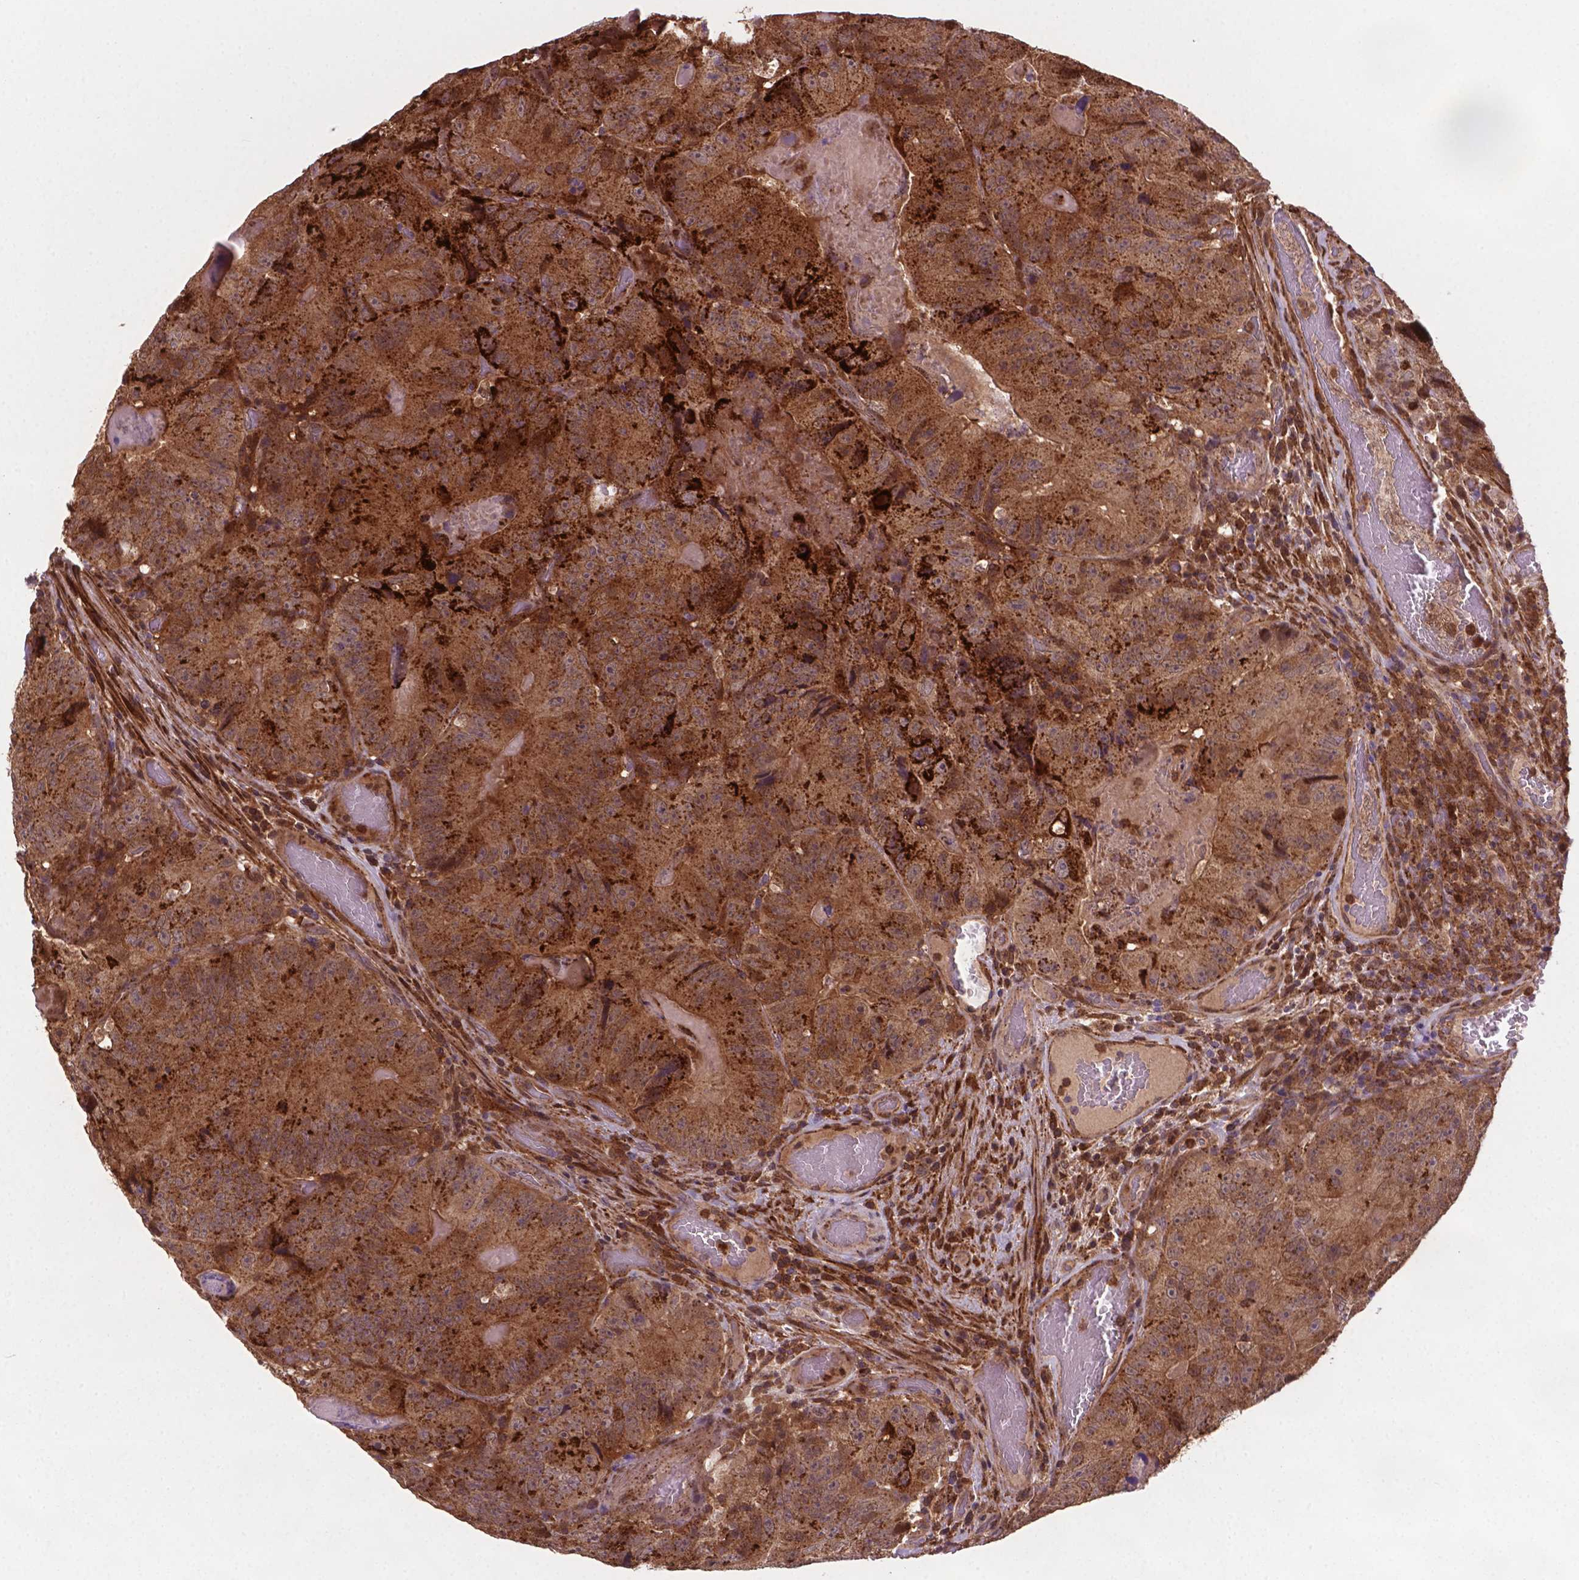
{"staining": {"intensity": "moderate", "quantity": ">75%", "location": "cytoplasmic/membranous"}, "tissue": "colorectal cancer", "cell_type": "Tumor cells", "image_type": "cancer", "snomed": [{"axis": "morphology", "description": "Adenocarcinoma, NOS"}, {"axis": "topography", "description": "Colon"}], "caption": "Immunohistochemical staining of colorectal cancer (adenocarcinoma) exhibits medium levels of moderate cytoplasmic/membranous expression in about >75% of tumor cells.", "gene": "PLIN3", "patient": {"sex": "female", "age": 86}}